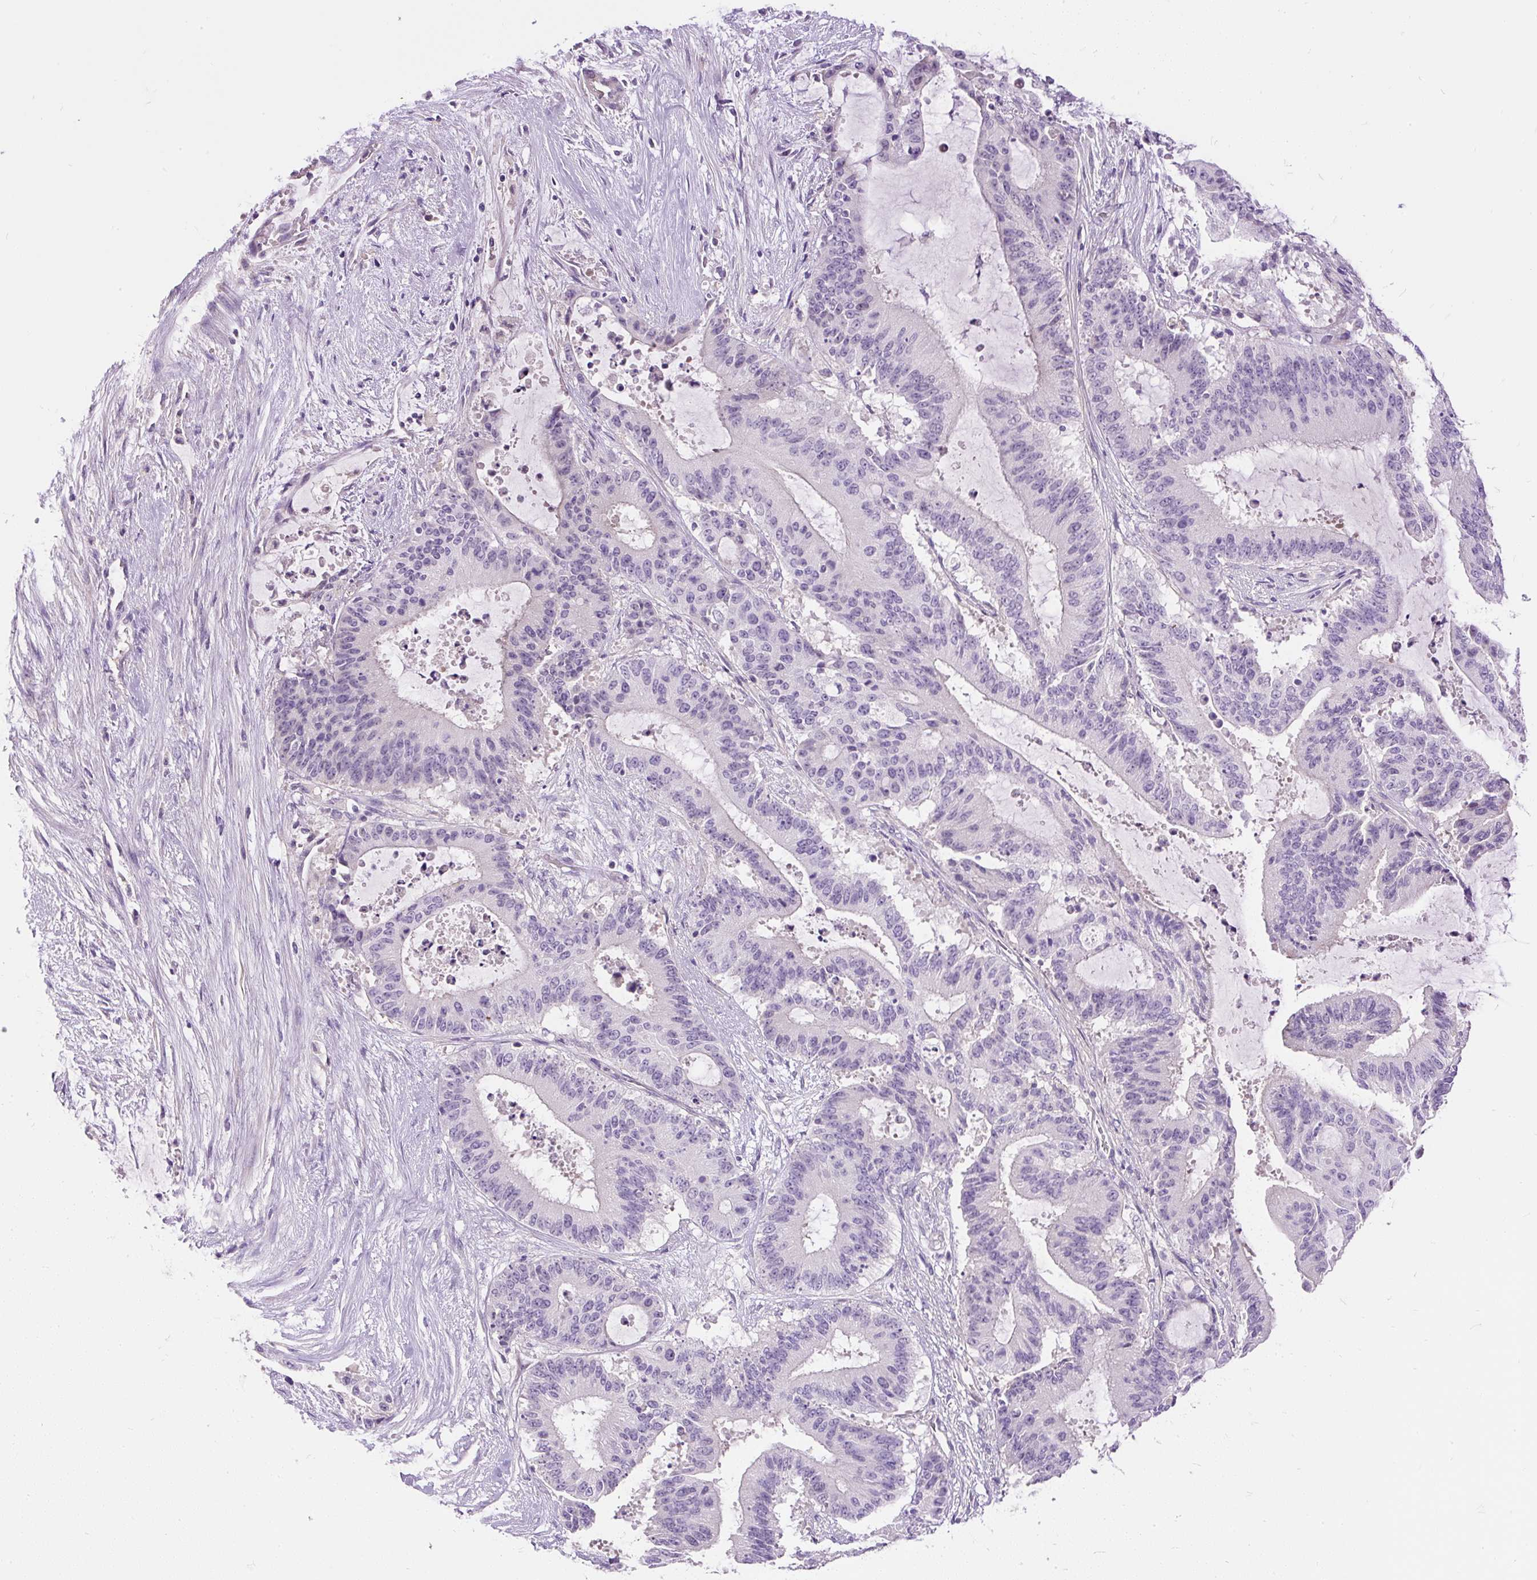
{"staining": {"intensity": "negative", "quantity": "none", "location": "none"}, "tissue": "liver cancer", "cell_type": "Tumor cells", "image_type": "cancer", "snomed": [{"axis": "morphology", "description": "Normal tissue, NOS"}, {"axis": "morphology", "description": "Cholangiocarcinoma"}, {"axis": "topography", "description": "Liver"}, {"axis": "topography", "description": "Peripheral nerve tissue"}], "caption": "Immunohistochemistry (IHC) photomicrograph of neoplastic tissue: cholangiocarcinoma (liver) stained with DAB demonstrates no significant protein positivity in tumor cells.", "gene": "KRTAP20-3", "patient": {"sex": "female", "age": 73}}